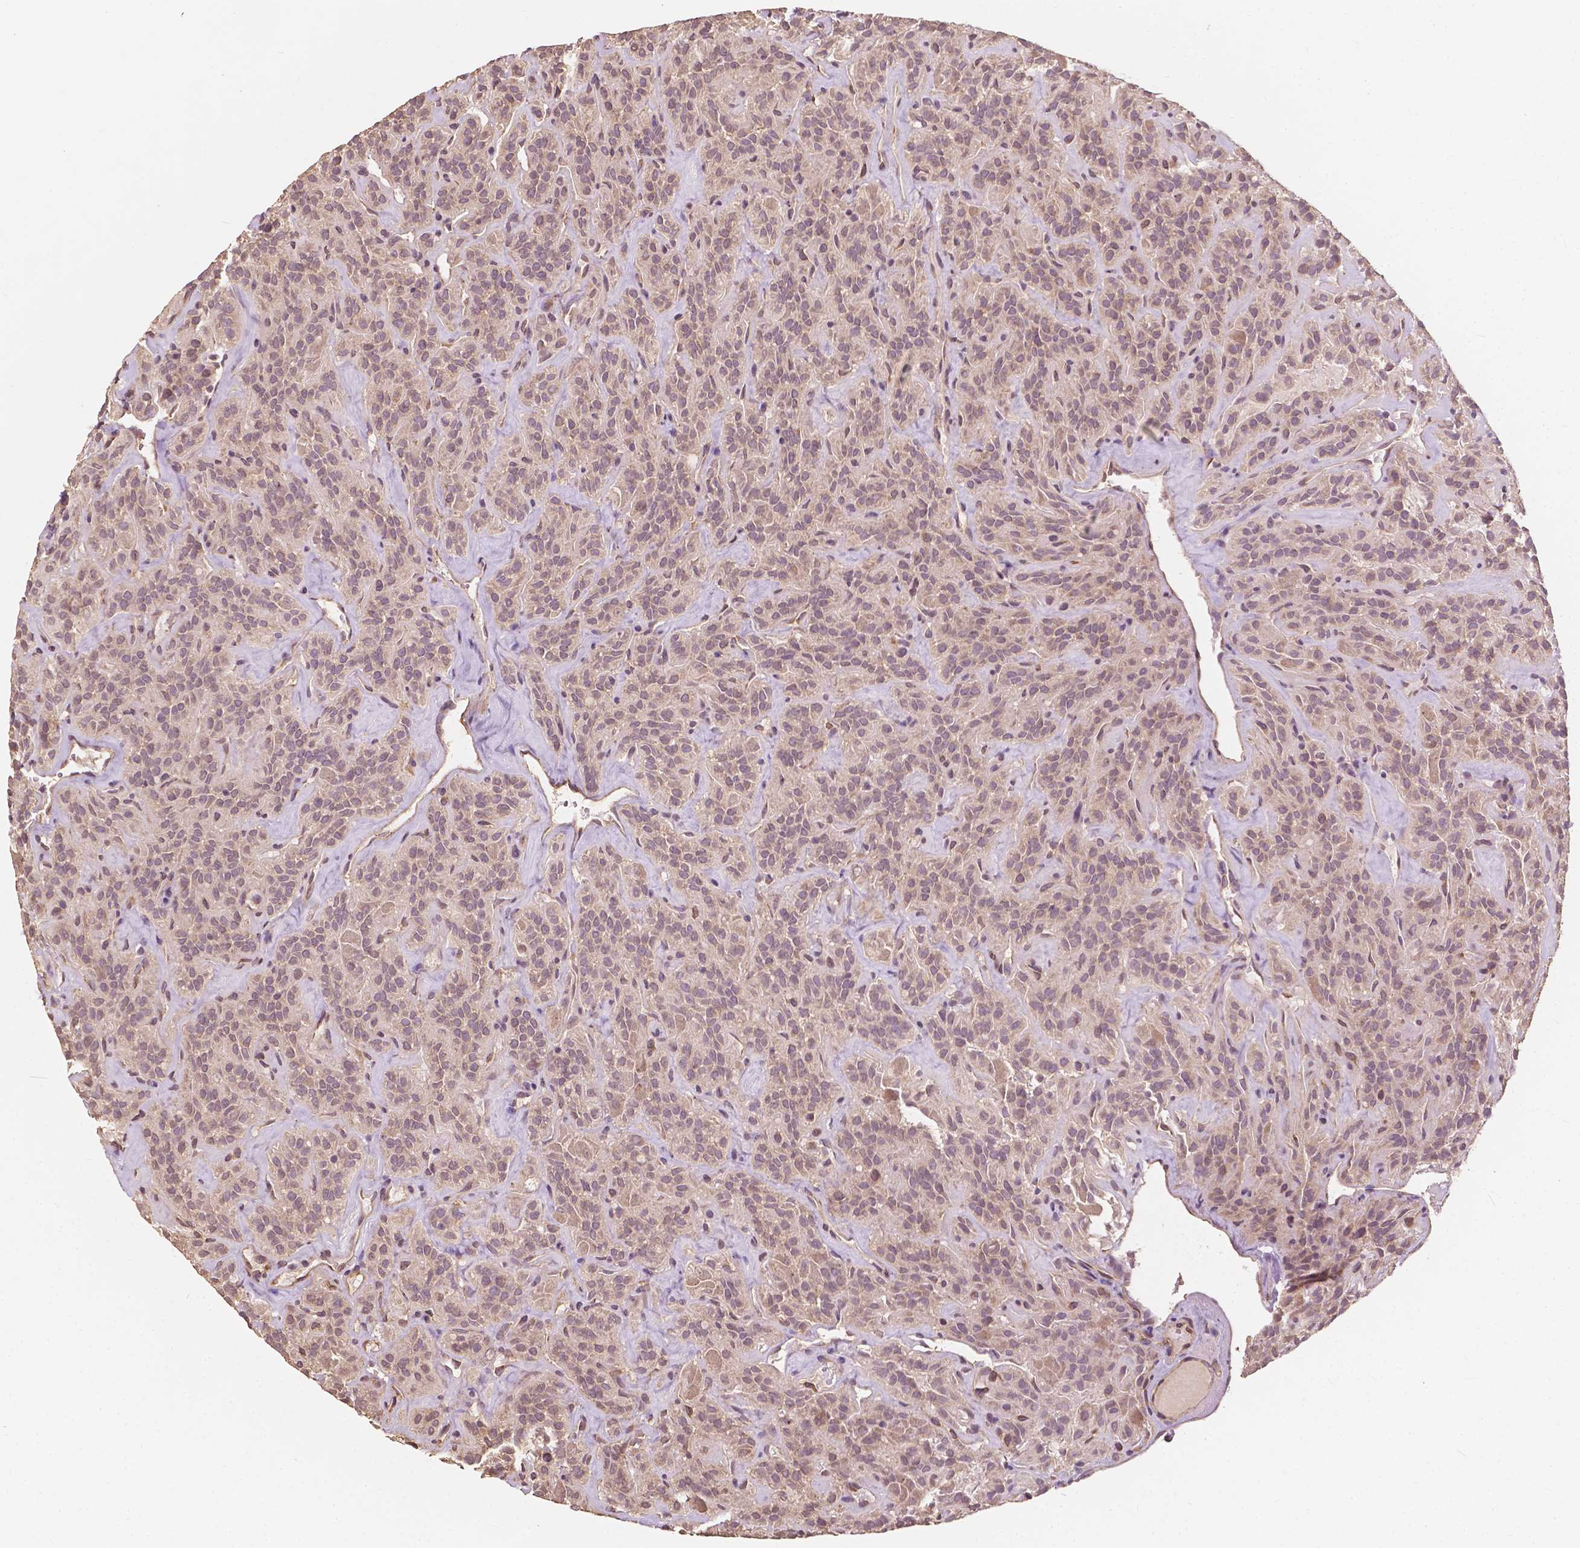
{"staining": {"intensity": "weak", "quantity": "<25%", "location": "nuclear"}, "tissue": "thyroid cancer", "cell_type": "Tumor cells", "image_type": "cancer", "snomed": [{"axis": "morphology", "description": "Papillary adenocarcinoma, NOS"}, {"axis": "topography", "description": "Thyroid gland"}], "caption": "Immunohistochemistry micrograph of neoplastic tissue: human thyroid cancer (papillary adenocarcinoma) stained with DAB exhibits no significant protein expression in tumor cells.", "gene": "G3BP1", "patient": {"sex": "female", "age": 45}}